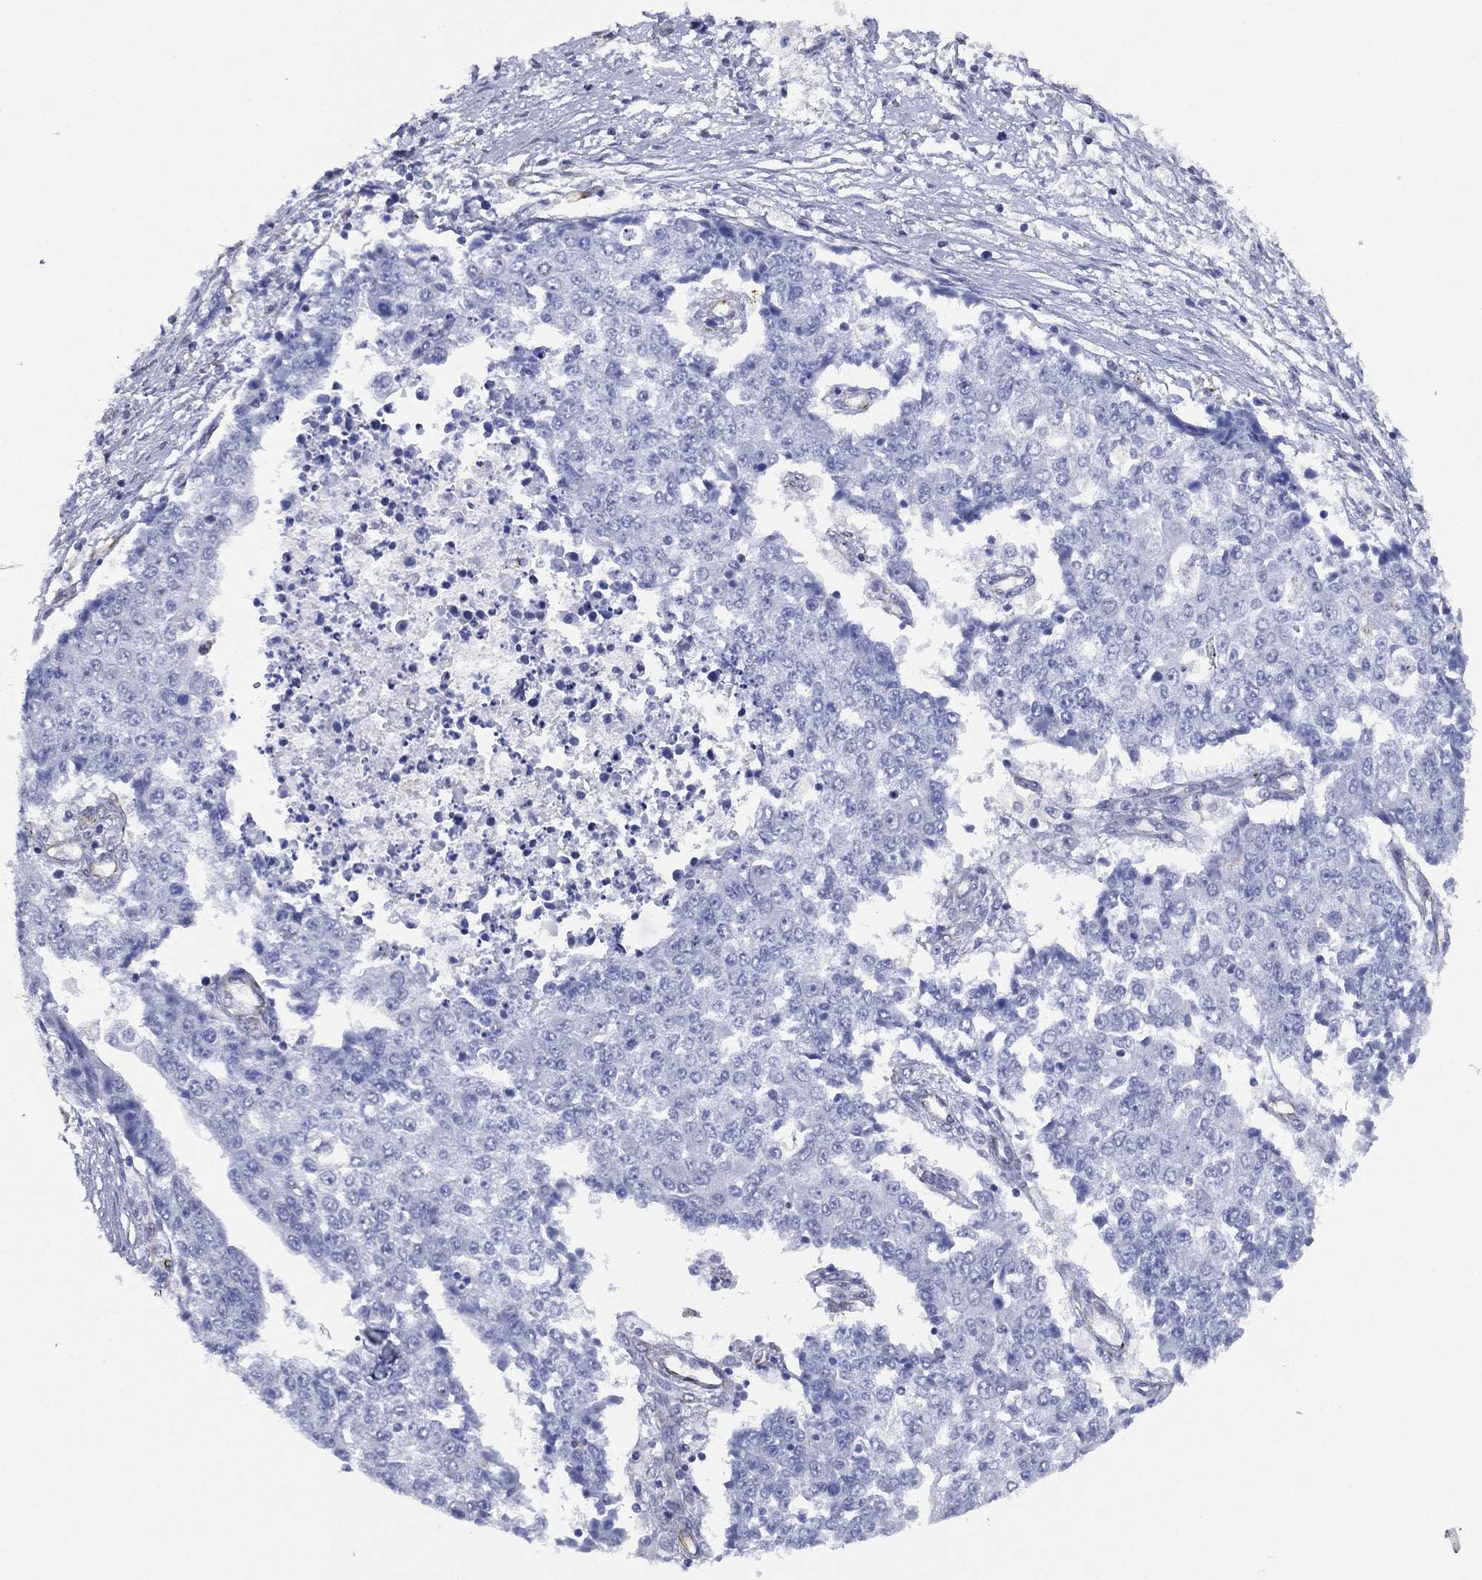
{"staining": {"intensity": "negative", "quantity": "none", "location": "none"}, "tissue": "ovarian cancer", "cell_type": "Tumor cells", "image_type": "cancer", "snomed": [{"axis": "morphology", "description": "Carcinoma, endometroid"}, {"axis": "topography", "description": "Ovary"}], "caption": "The image demonstrates no significant expression in tumor cells of ovarian cancer (endometroid carcinoma).", "gene": "MAS1", "patient": {"sex": "female", "age": 42}}